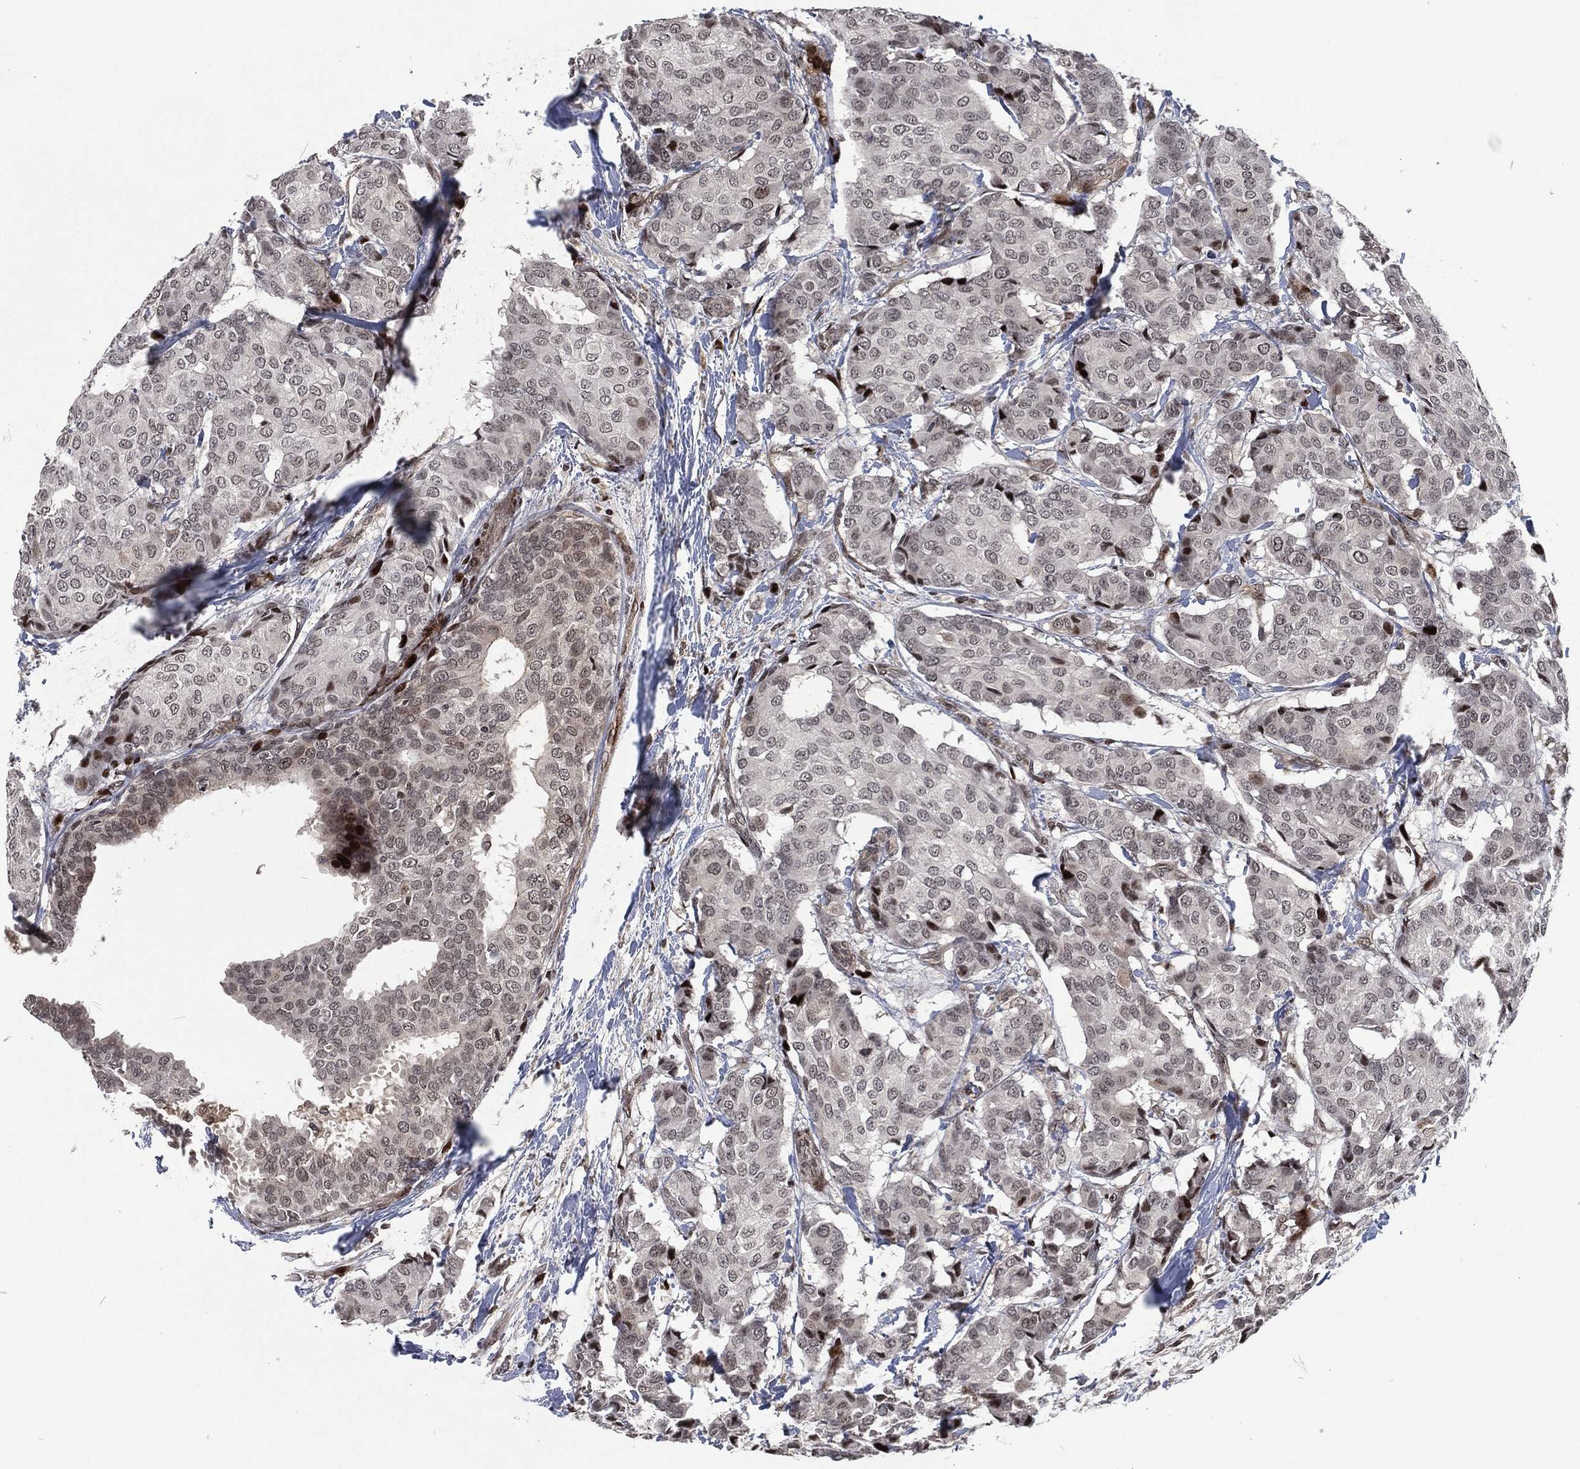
{"staining": {"intensity": "negative", "quantity": "none", "location": "none"}, "tissue": "breast cancer", "cell_type": "Tumor cells", "image_type": "cancer", "snomed": [{"axis": "morphology", "description": "Duct carcinoma"}, {"axis": "topography", "description": "Breast"}], "caption": "The image exhibits no staining of tumor cells in breast cancer. (IHC, brightfield microscopy, high magnification).", "gene": "EGFR", "patient": {"sex": "female", "age": 75}}